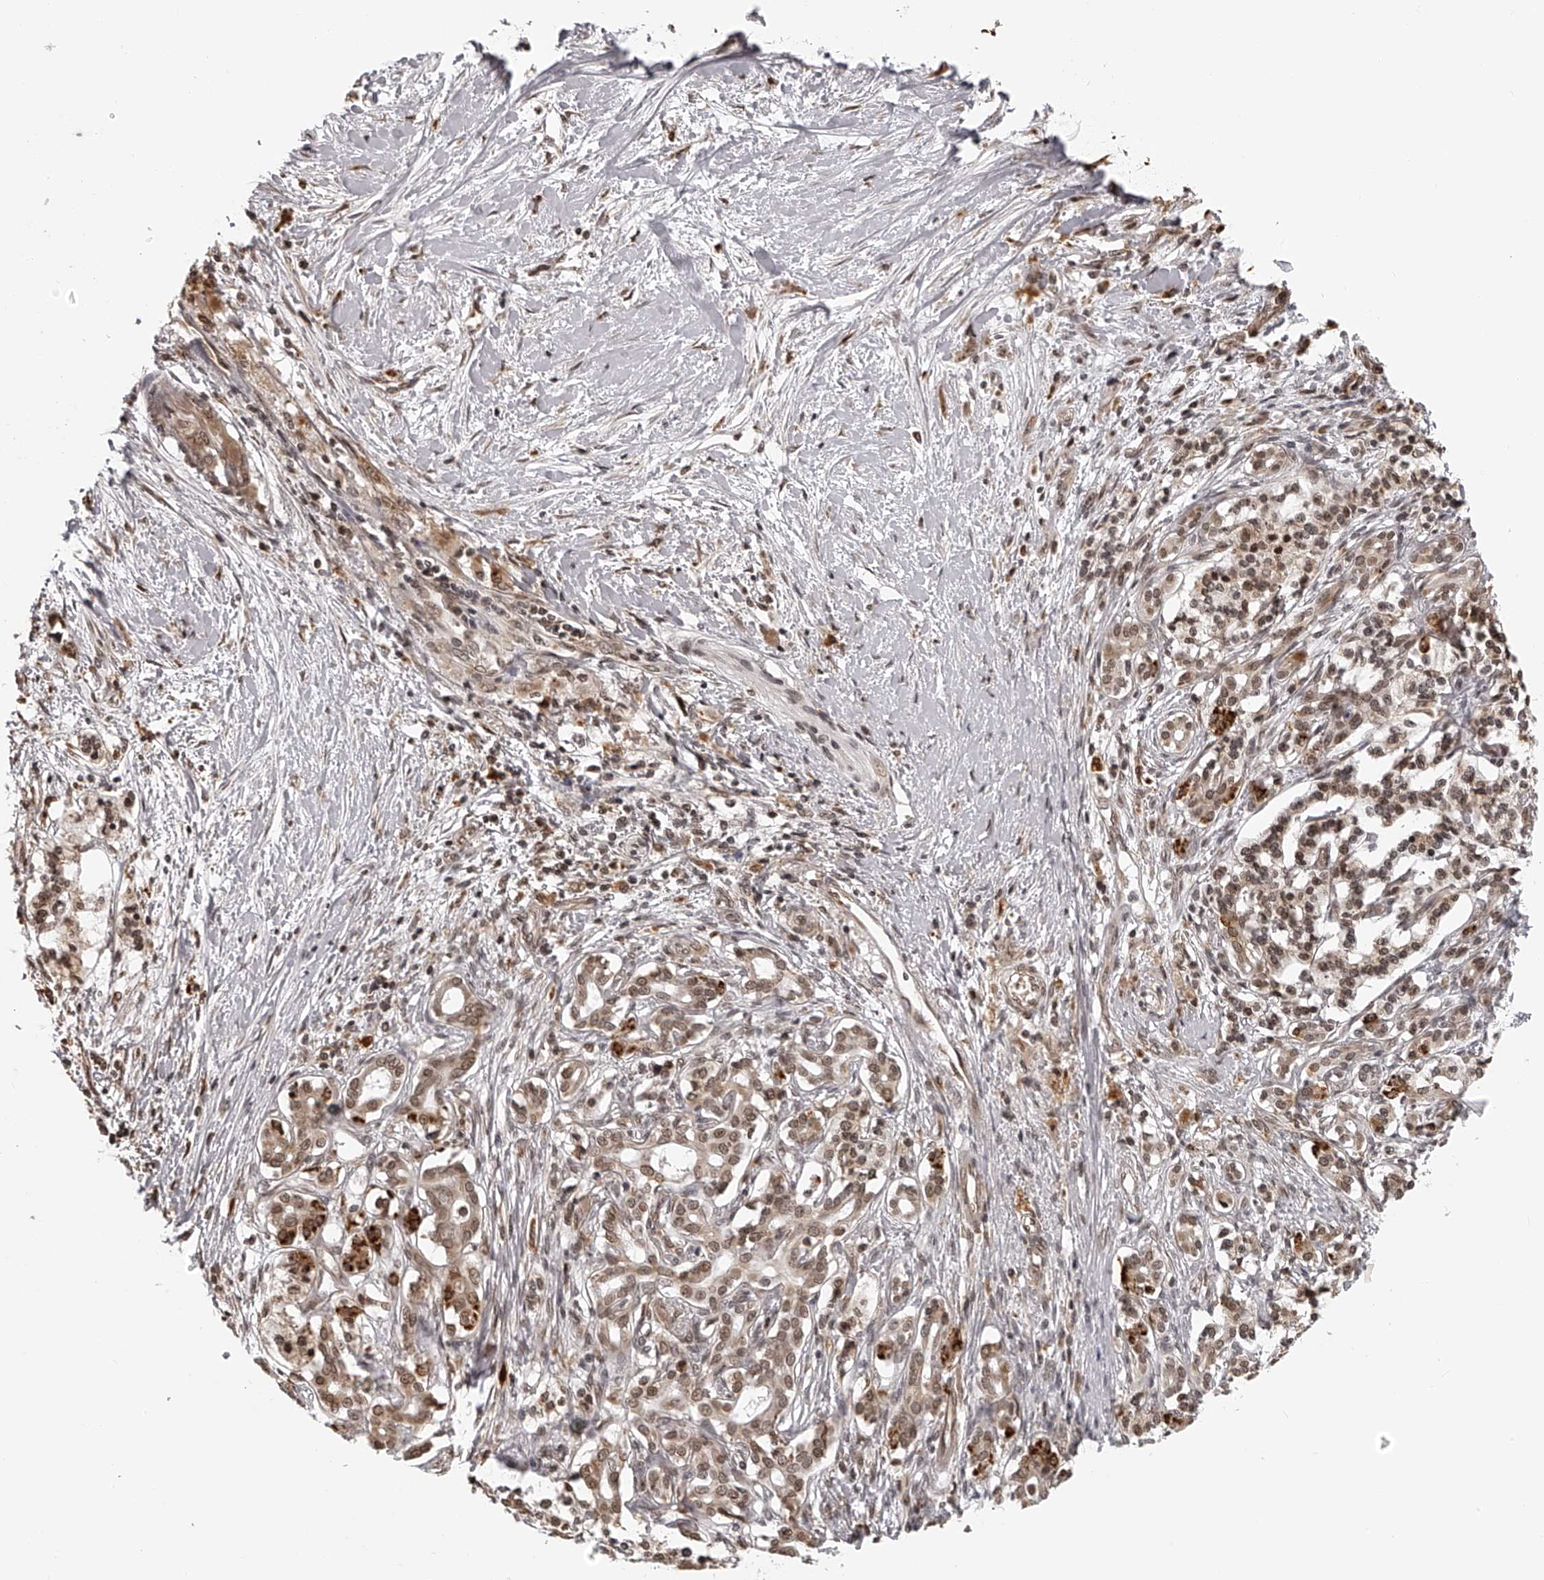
{"staining": {"intensity": "weak", "quantity": ">75%", "location": "cytoplasmic/membranous,nuclear"}, "tissue": "pancreatic cancer", "cell_type": "Tumor cells", "image_type": "cancer", "snomed": [{"axis": "morphology", "description": "Adenocarcinoma, NOS"}, {"axis": "topography", "description": "Pancreas"}], "caption": "This is a micrograph of IHC staining of pancreatic adenocarcinoma, which shows weak positivity in the cytoplasmic/membranous and nuclear of tumor cells.", "gene": "ODF2L", "patient": {"sex": "male", "age": 46}}